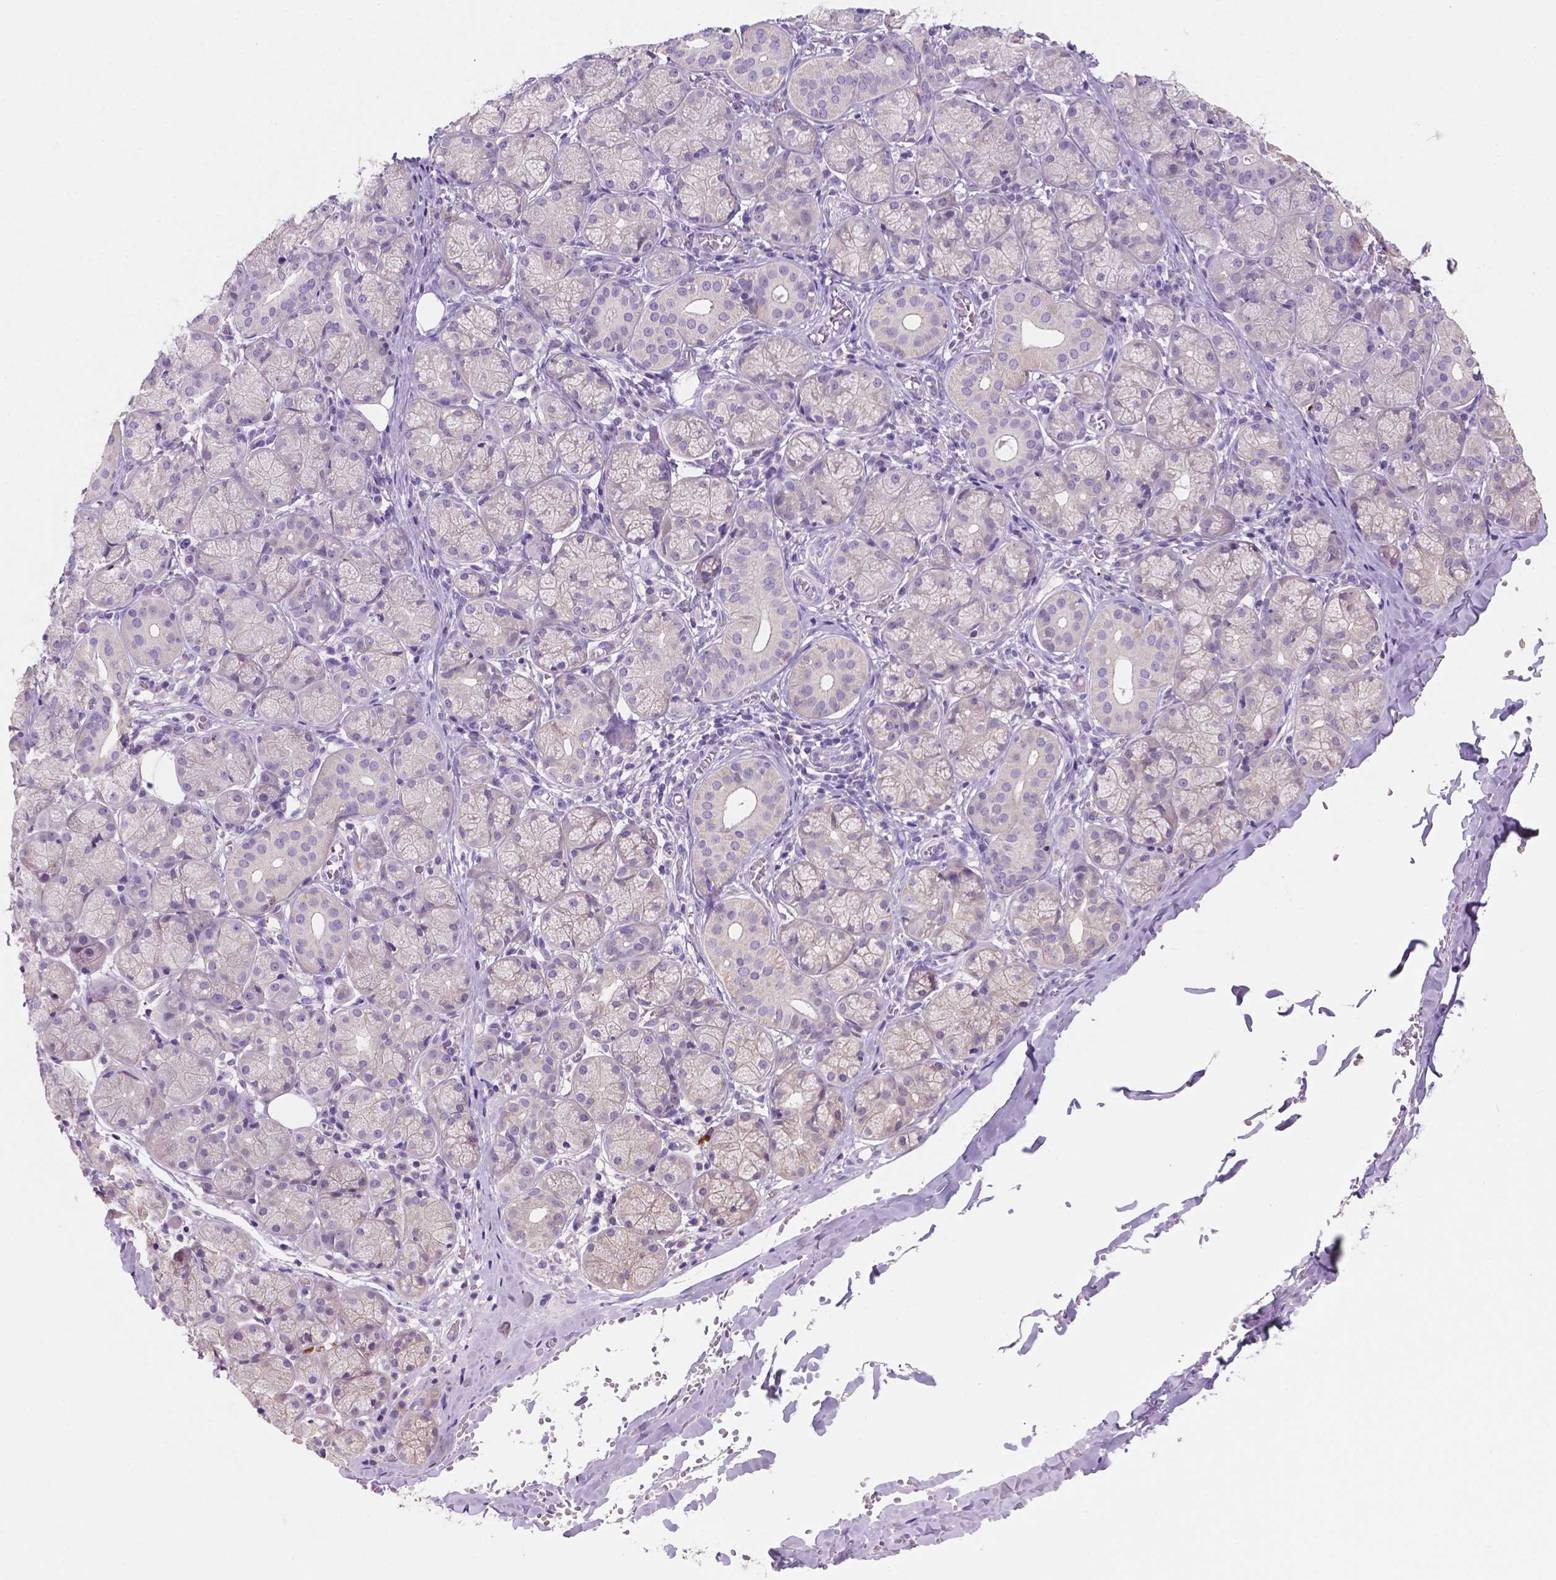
{"staining": {"intensity": "weak", "quantity": "<25%", "location": "cytoplasmic/membranous"}, "tissue": "salivary gland", "cell_type": "Glandular cells", "image_type": "normal", "snomed": [{"axis": "morphology", "description": "Normal tissue, NOS"}, {"axis": "topography", "description": "Salivary gland"}, {"axis": "topography", "description": "Peripheral nerve tissue"}], "caption": "The photomicrograph exhibits no staining of glandular cells in unremarkable salivary gland. (Brightfield microscopy of DAB (3,3'-diaminobenzidine) immunohistochemistry at high magnification).", "gene": "MKRN2OS", "patient": {"sex": "female", "age": 24}}